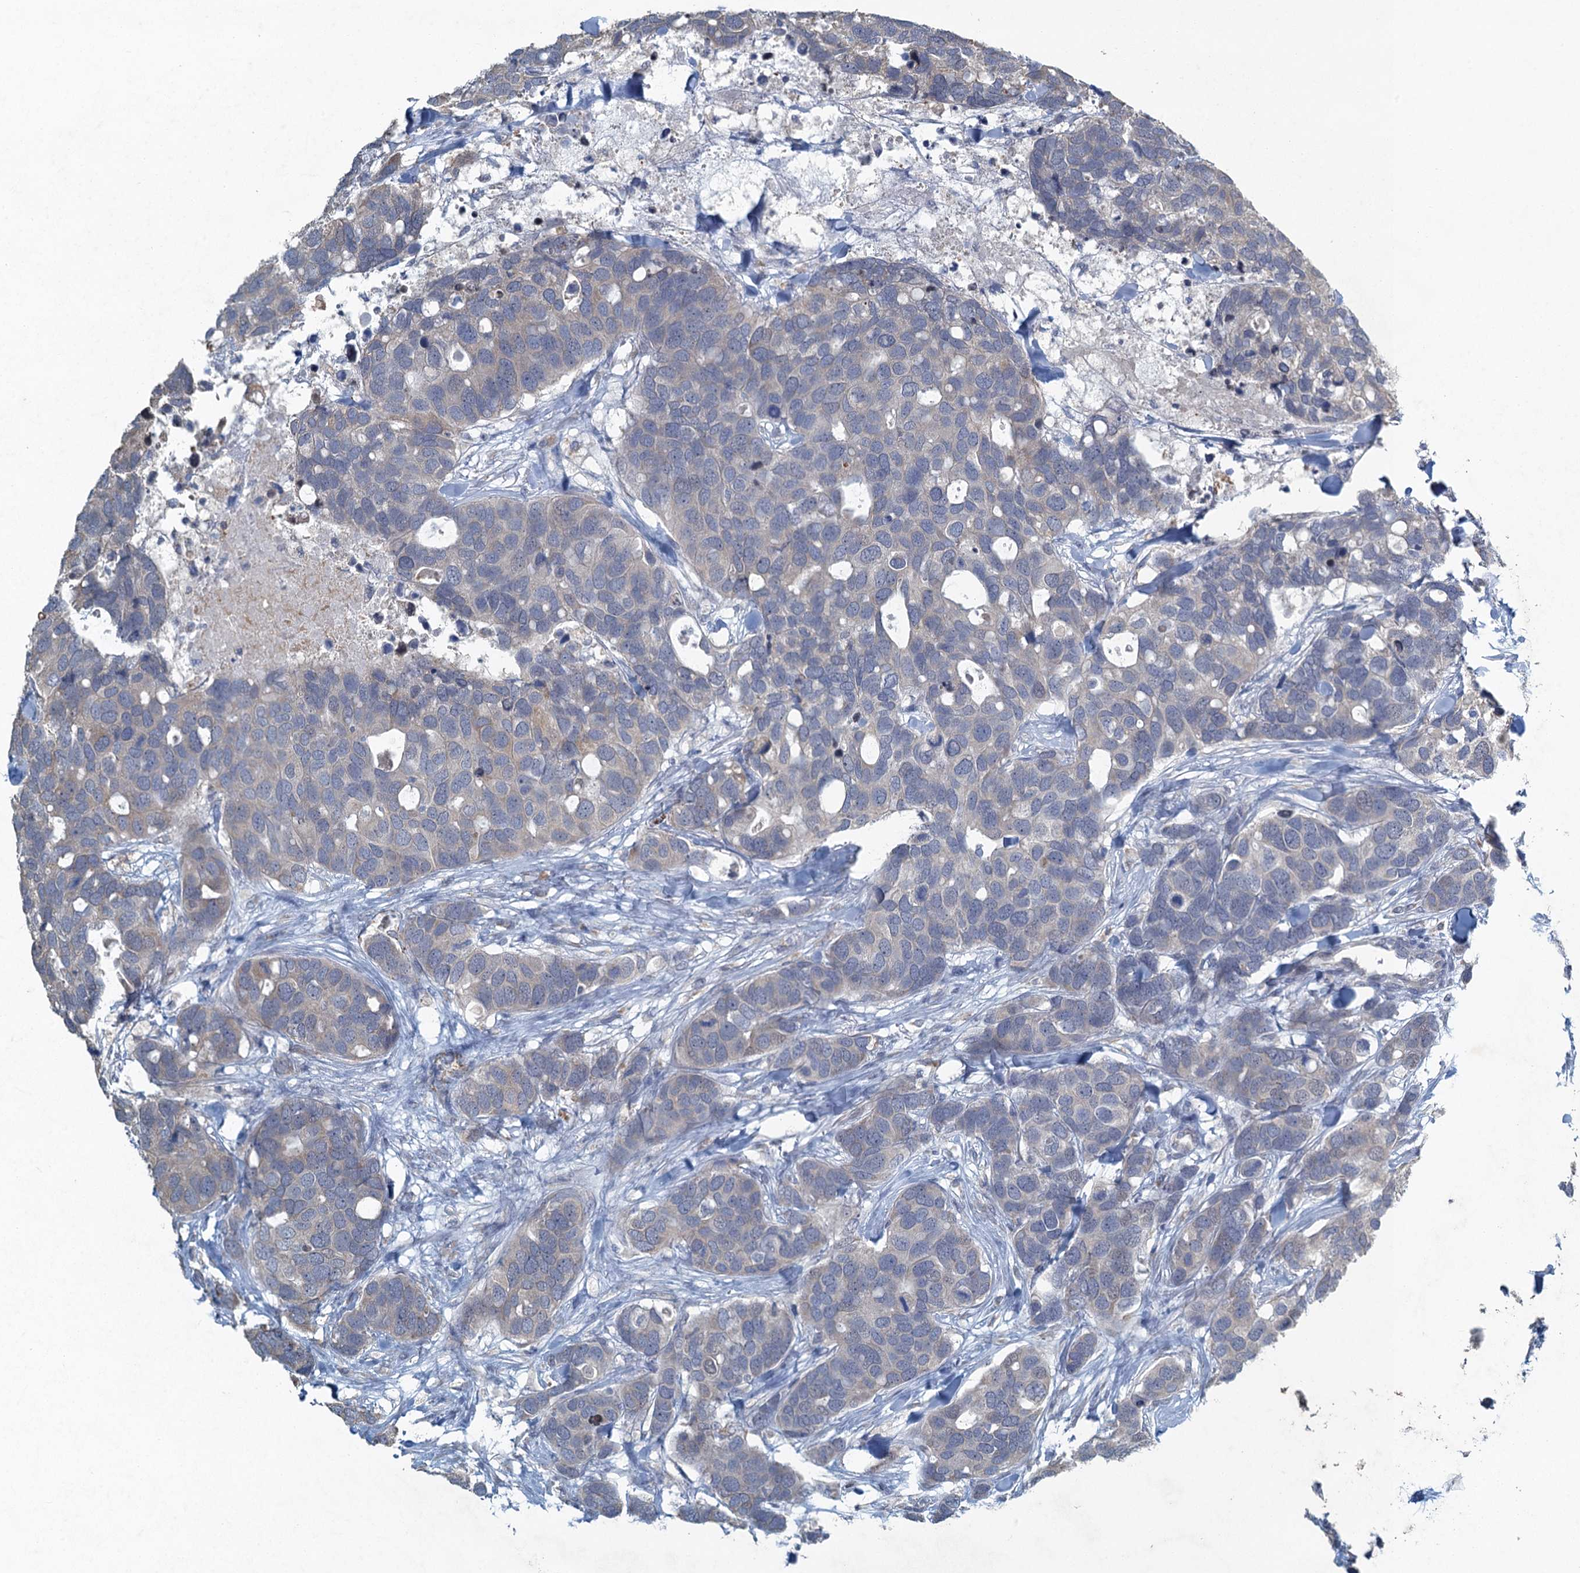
{"staining": {"intensity": "negative", "quantity": "none", "location": "none"}, "tissue": "breast cancer", "cell_type": "Tumor cells", "image_type": "cancer", "snomed": [{"axis": "morphology", "description": "Duct carcinoma"}, {"axis": "topography", "description": "Breast"}], "caption": "High power microscopy photomicrograph of an immunohistochemistry (IHC) micrograph of intraductal carcinoma (breast), revealing no significant expression in tumor cells.", "gene": "TEX35", "patient": {"sex": "female", "age": 83}}